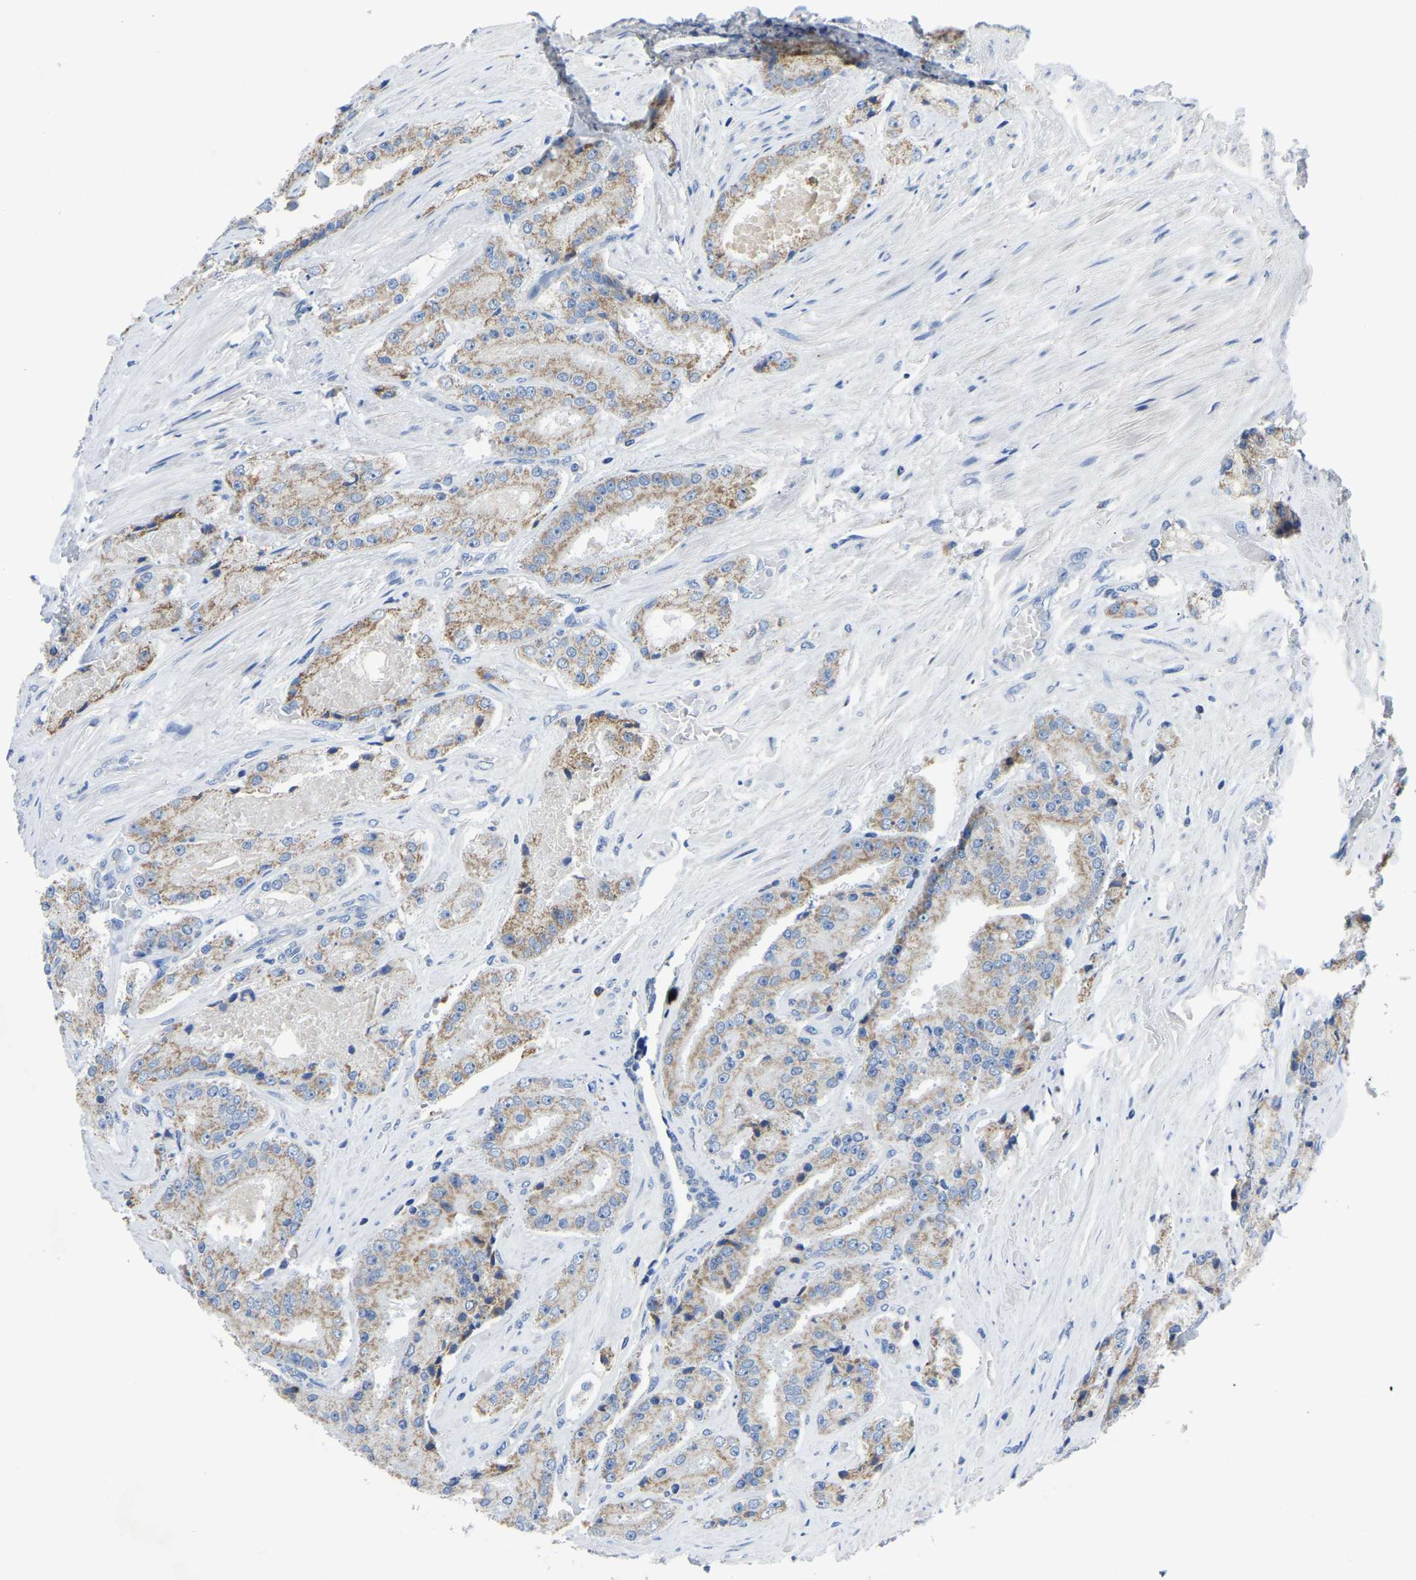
{"staining": {"intensity": "weak", "quantity": "<25%", "location": "cytoplasmic/membranous"}, "tissue": "prostate cancer", "cell_type": "Tumor cells", "image_type": "cancer", "snomed": [{"axis": "morphology", "description": "Adenocarcinoma, High grade"}, {"axis": "topography", "description": "Prostate"}], "caption": "High magnification brightfield microscopy of prostate cancer stained with DAB (3,3'-diaminobenzidine) (brown) and counterstained with hematoxylin (blue): tumor cells show no significant staining. (DAB (3,3'-diaminobenzidine) immunohistochemistry visualized using brightfield microscopy, high magnification).", "gene": "ETFA", "patient": {"sex": "male", "age": 65}}